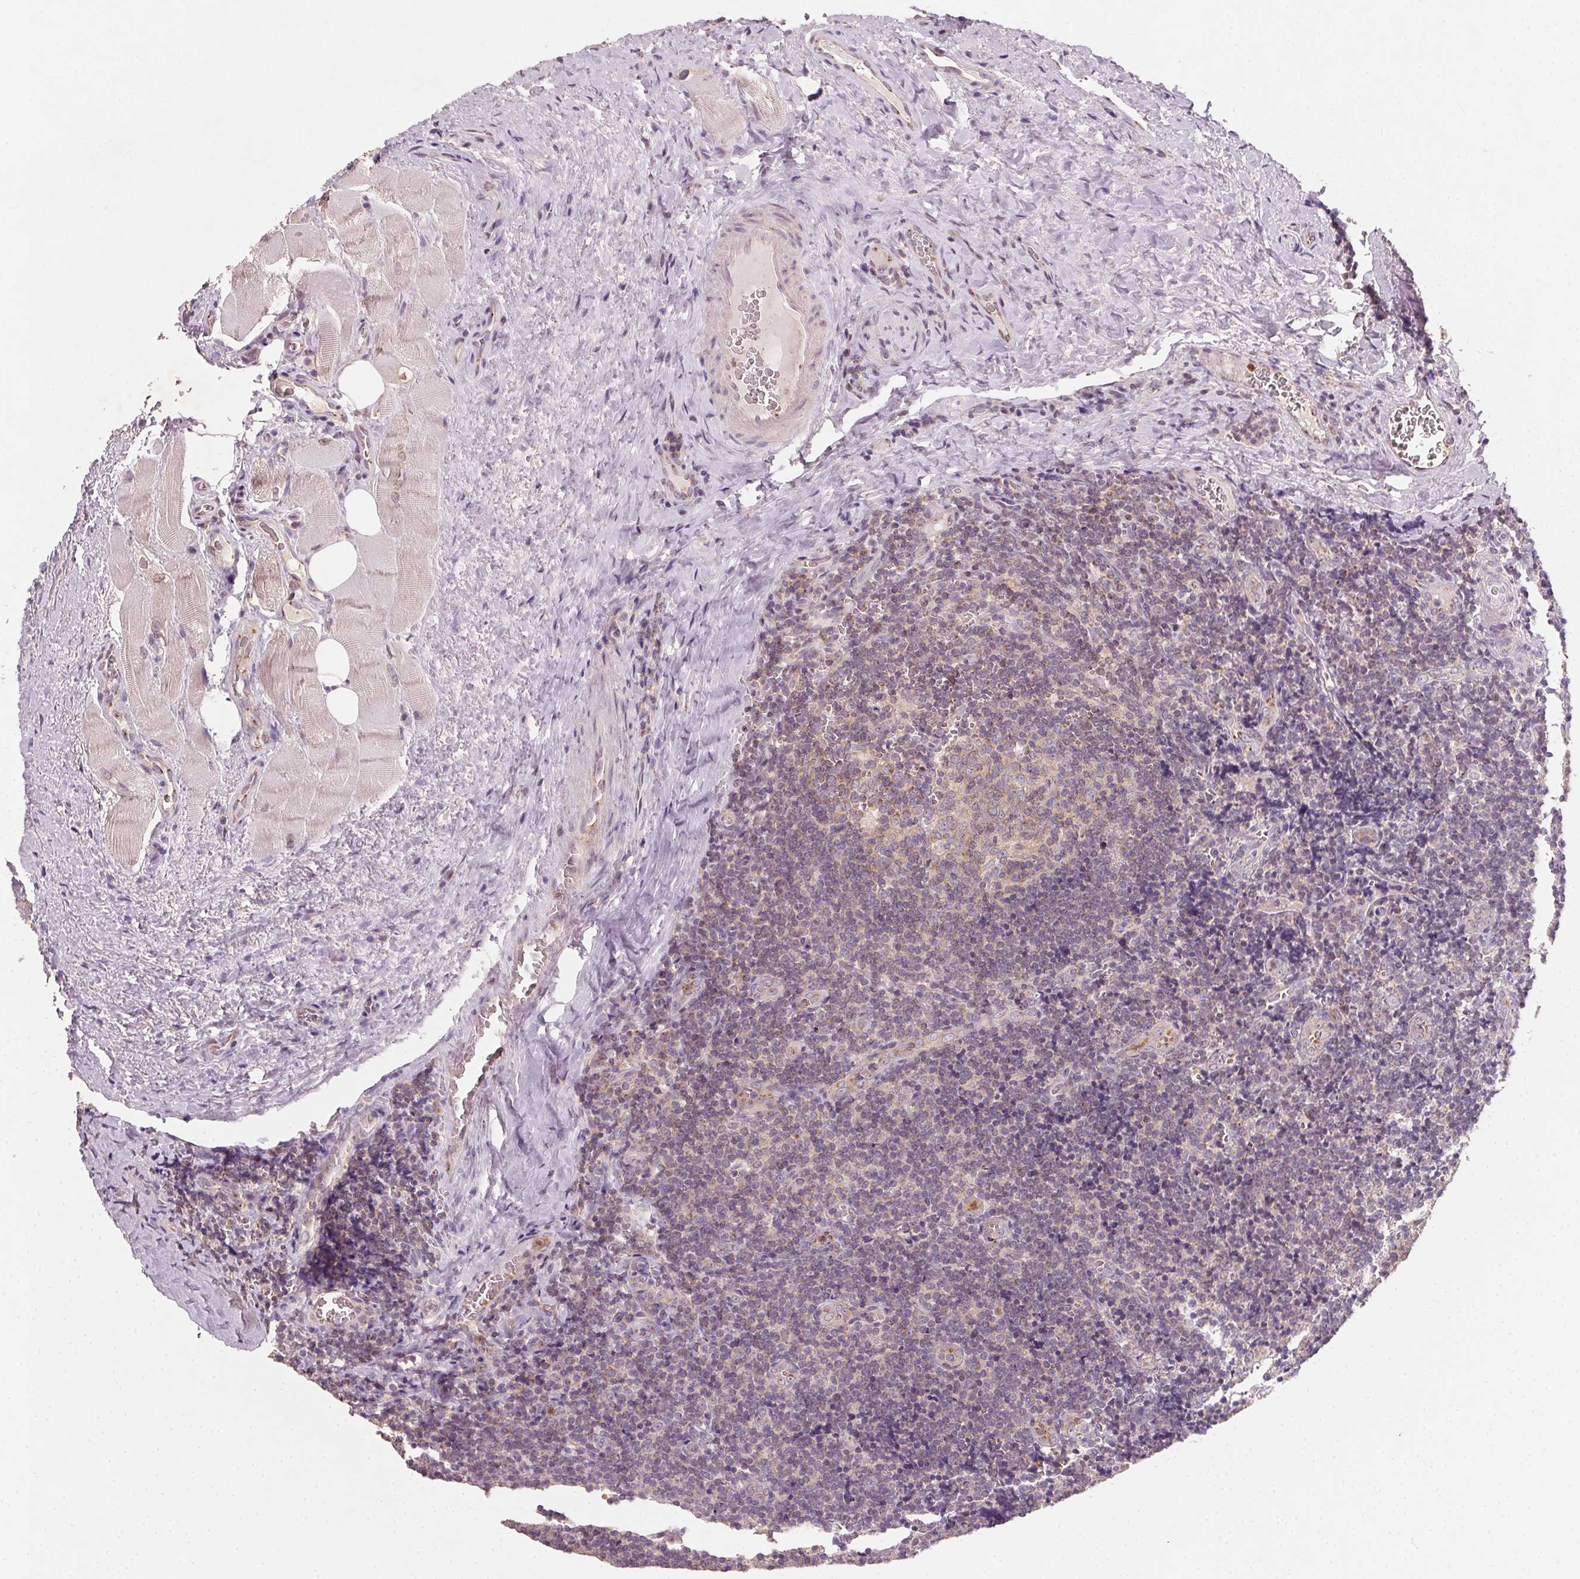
{"staining": {"intensity": "weak", "quantity": ">75%", "location": "cytoplasmic/membranous"}, "tissue": "tonsil", "cell_type": "Germinal center cells", "image_type": "normal", "snomed": [{"axis": "morphology", "description": "Normal tissue, NOS"}, {"axis": "morphology", "description": "Inflammation, NOS"}, {"axis": "topography", "description": "Tonsil"}], "caption": "DAB immunohistochemical staining of unremarkable tonsil reveals weak cytoplasmic/membranous protein positivity in about >75% of germinal center cells. The protein is stained brown, and the nuclei are stained in blue (DAB (3,3'-diaminobenzidine) IHC with brightfield microscopy, high magnification).", "gene": "AP1S1", "patient": {"sex": "female", "age": 31}}